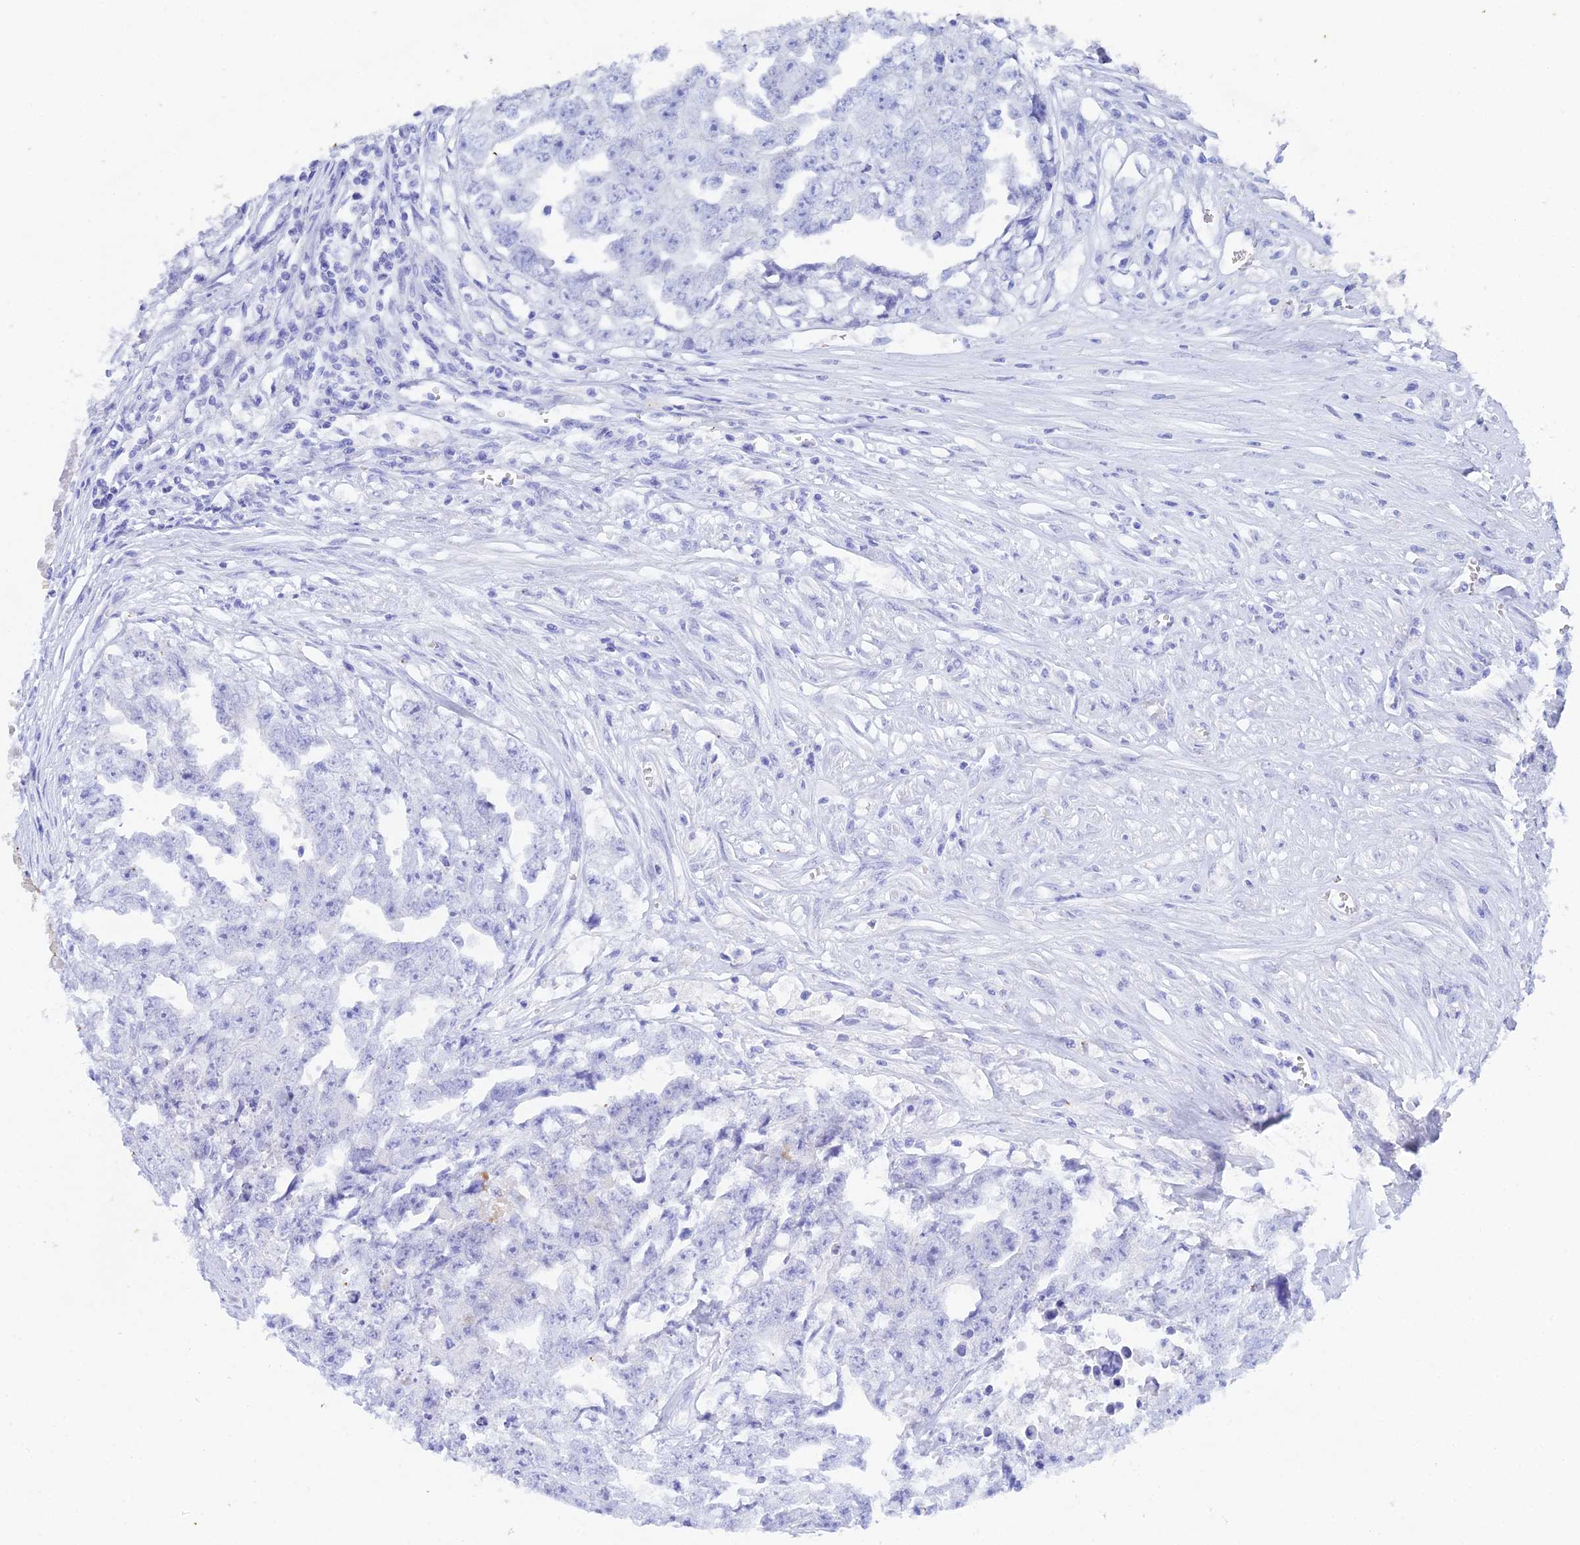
{"staining": {"intensity": "negative", "quantity": "none", "location": "none"}, "tissue": "testis cancer", "cell_type": "Tumor cells", "image_type": "cancer", "snomed": [{"axis": "morphology", "description": "Seminoma, NOS"}, {"axis": "morphology", "description": "Carcinoma, Embryonal, NOS"}, {"axis": "topography", "description": "Testis"}], "caption": "Immunohistochemical staining of human testis cancer (seminoma) exhibits no significant positivity in tumor cells. (Brightfield microscopy of DAB (3,3'-diaminobenzidine) IHC at high magnification).", "gene": "REG1A", "patient": {"sex": "male", "age": 43}}